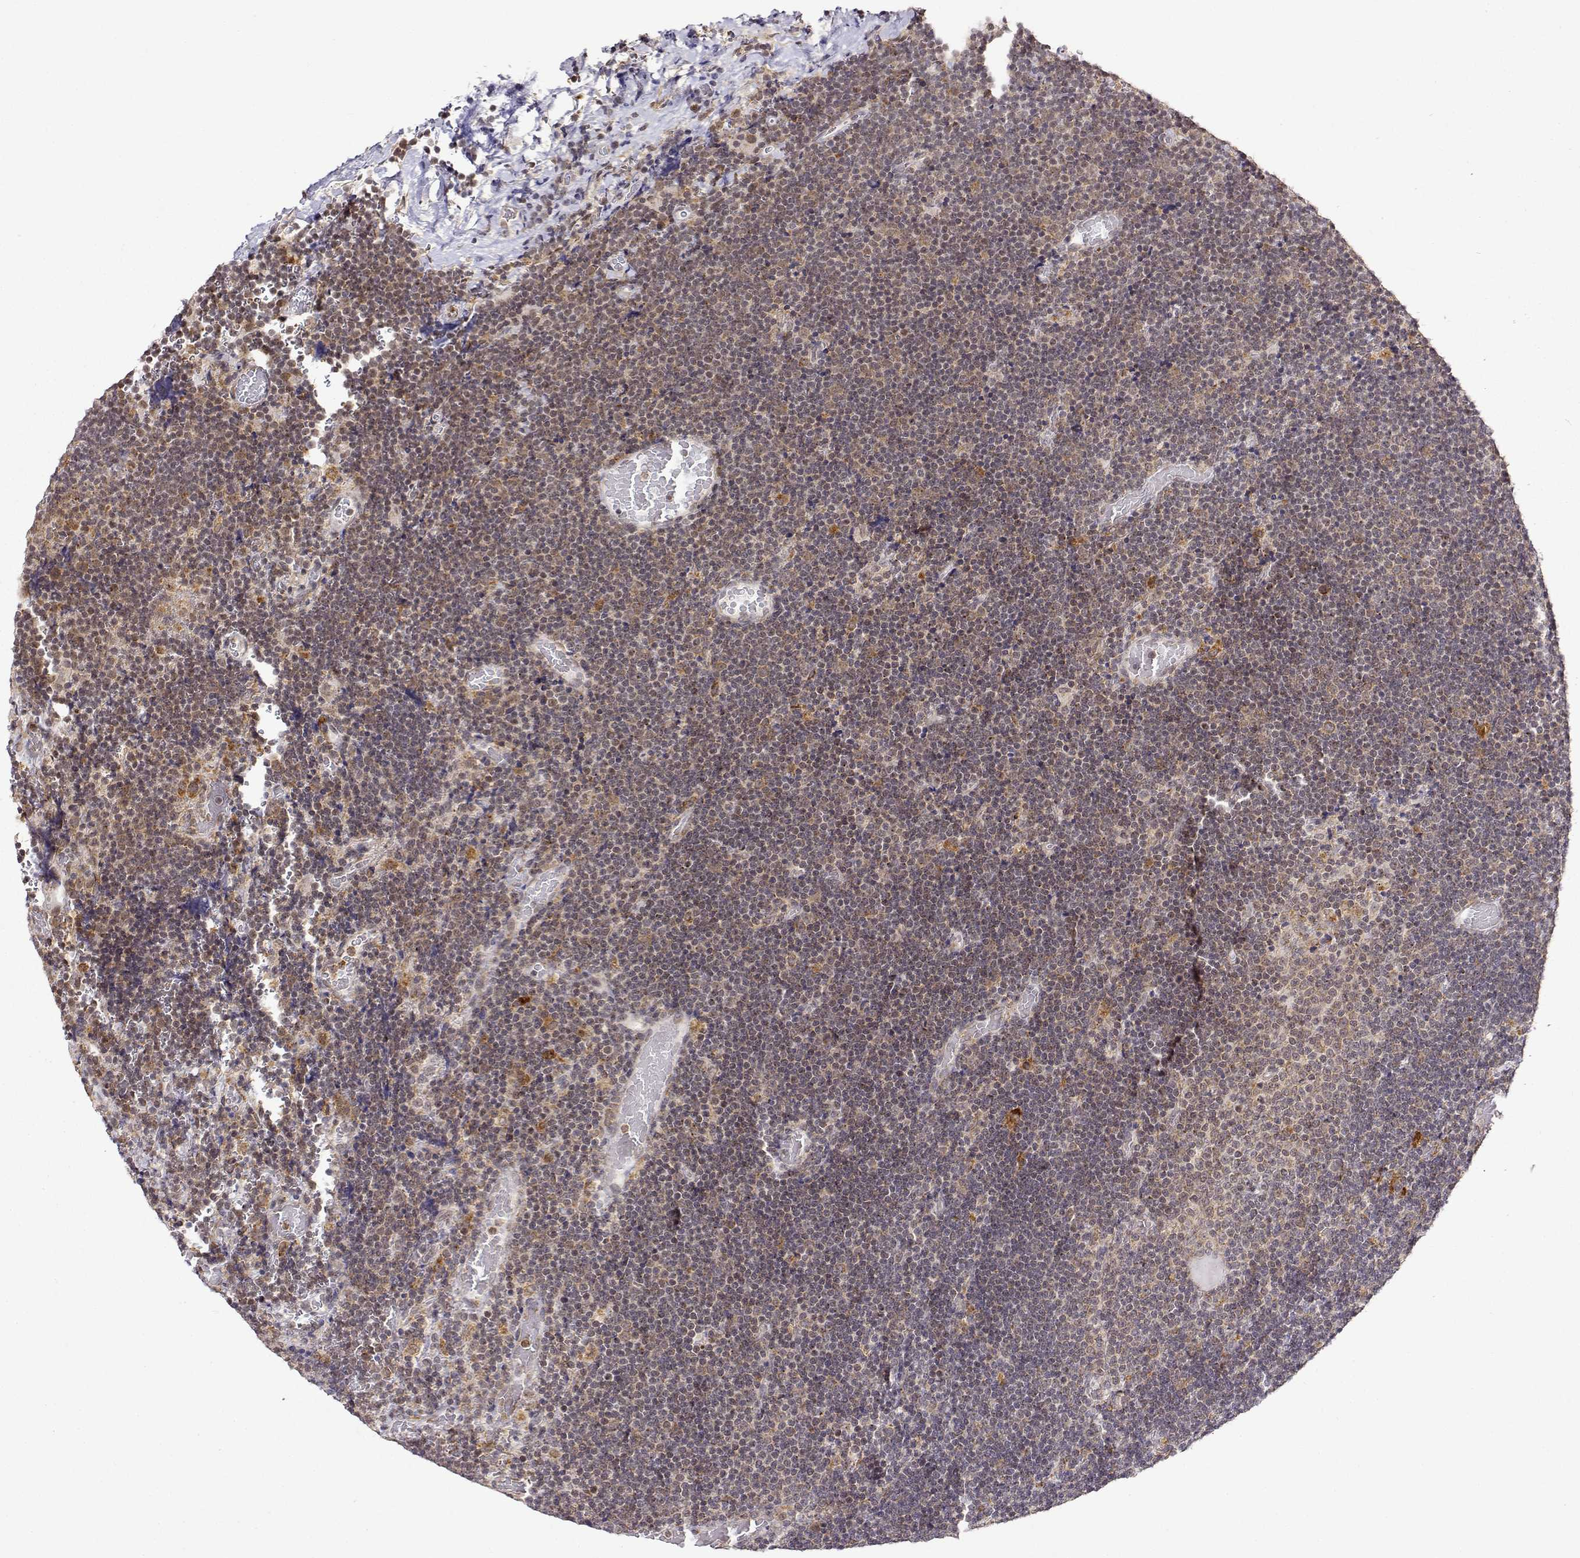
{"staining": {"intensity": "weak", "quantity": "25%-75%", "location": "cytoplasmic/membranous"}, "tissue": "lymphoma", "cell_type": "Tumor cells", "image_type": "cancer", "snomed": [{"axis": "morphology", "description": "Malignant lymphoma, non-Hodgkin's type, Low grade"}, {"axis": "topography", "description": "Brain"}], "caption": "The image shows staining of malignant lymphoma, non-Hodgkin's type (low-grade), revealing weak cytoplasmic/membranous protein expression (brown color) within tumor cells.", "gene": "RNF13", "patient": {"sex": "female", "age": 66}}